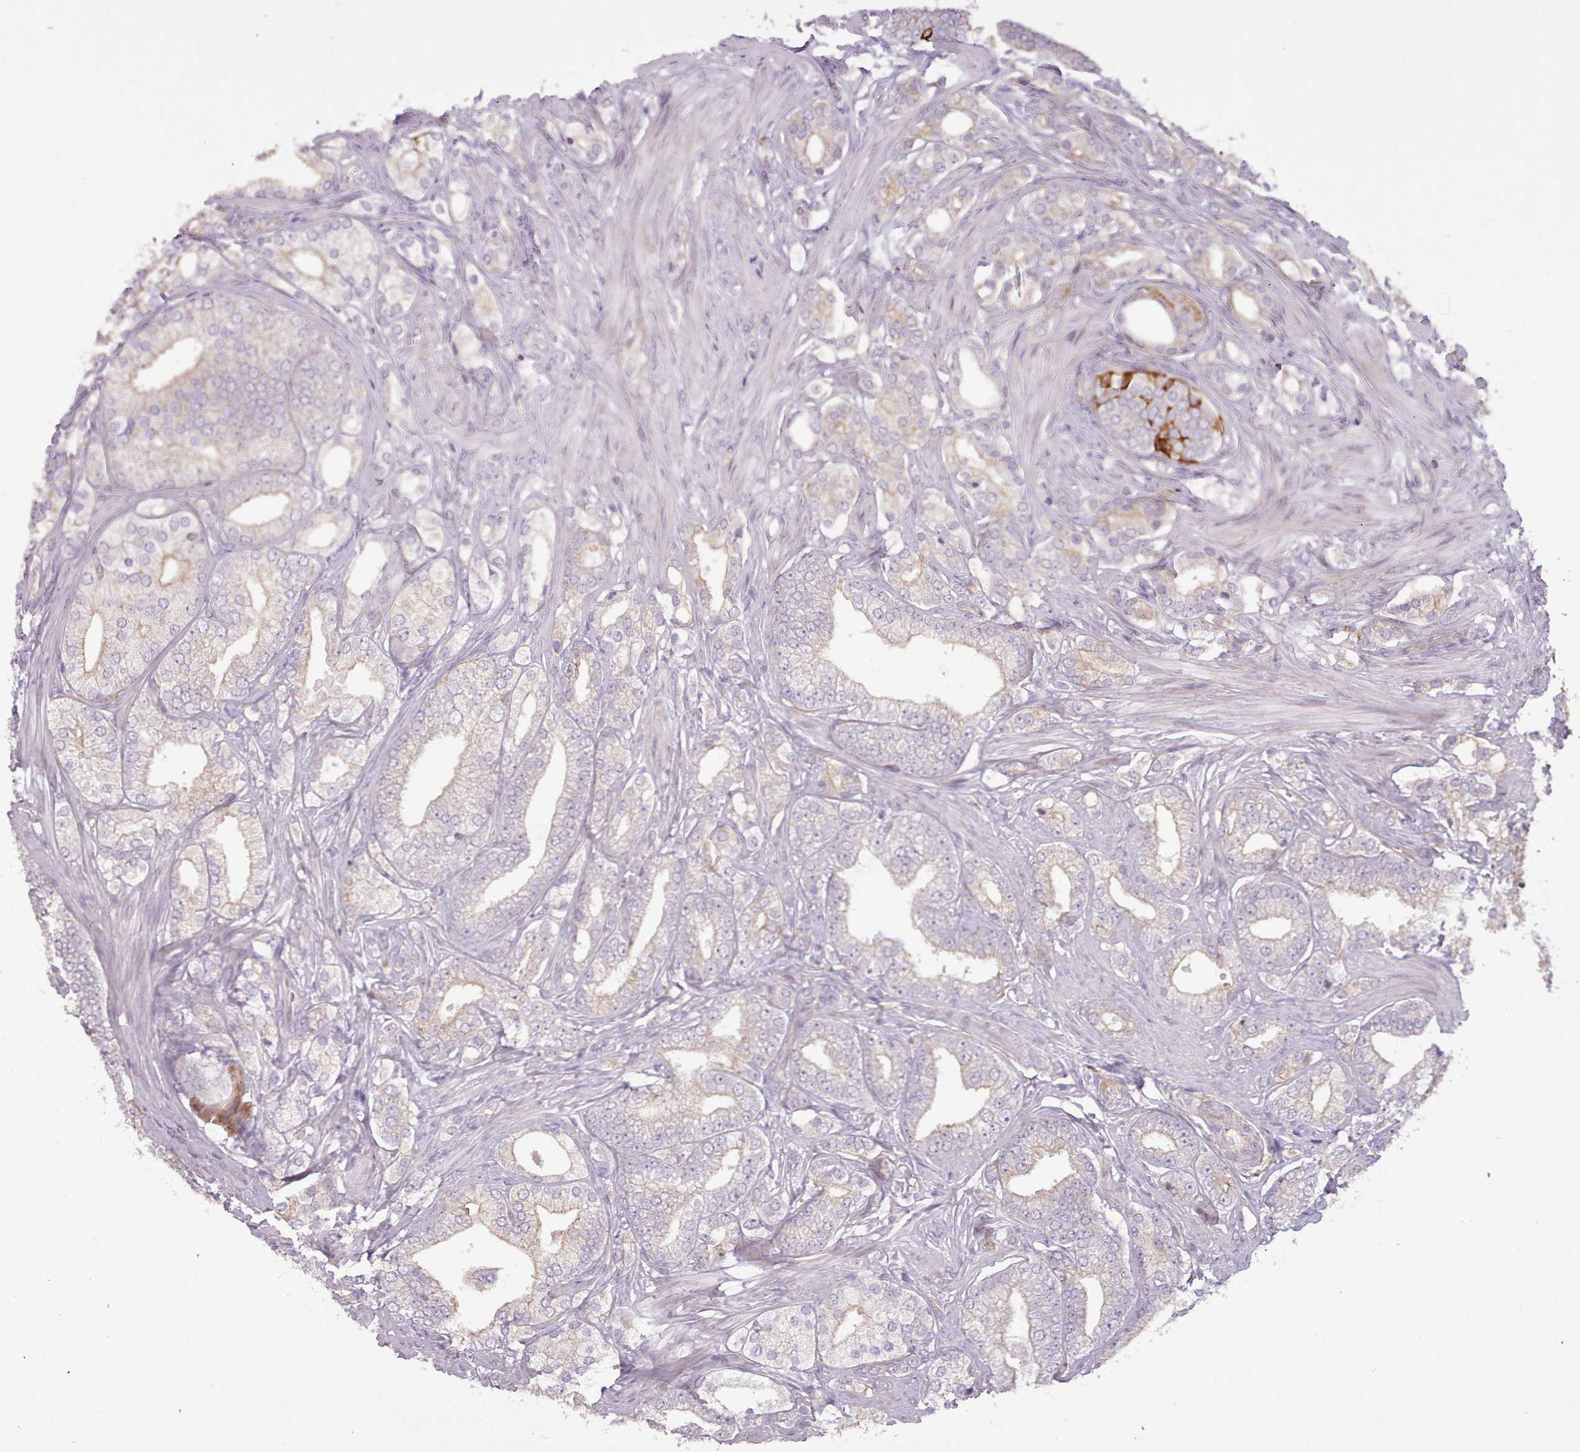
{"staining": {"intensity": "negative", "quantity": "none", "location": "none"}, "tissue": "prostate cancer", "cell_type": "Tumor cells", "image_type": "cancer", "snomed": [{"axis": "morphology", "description": "Adenocarcinoma, High grade"}, {"axis": "topography", "description": "Prostate"}], "caption": "Immunohistochemical staining of prostate cancer (adenocarcinoma (high-grade)) exhibits no significant staining in tumor cells.", "gene": "PLD4", "patient": {"sex": "male", "age": 50}}